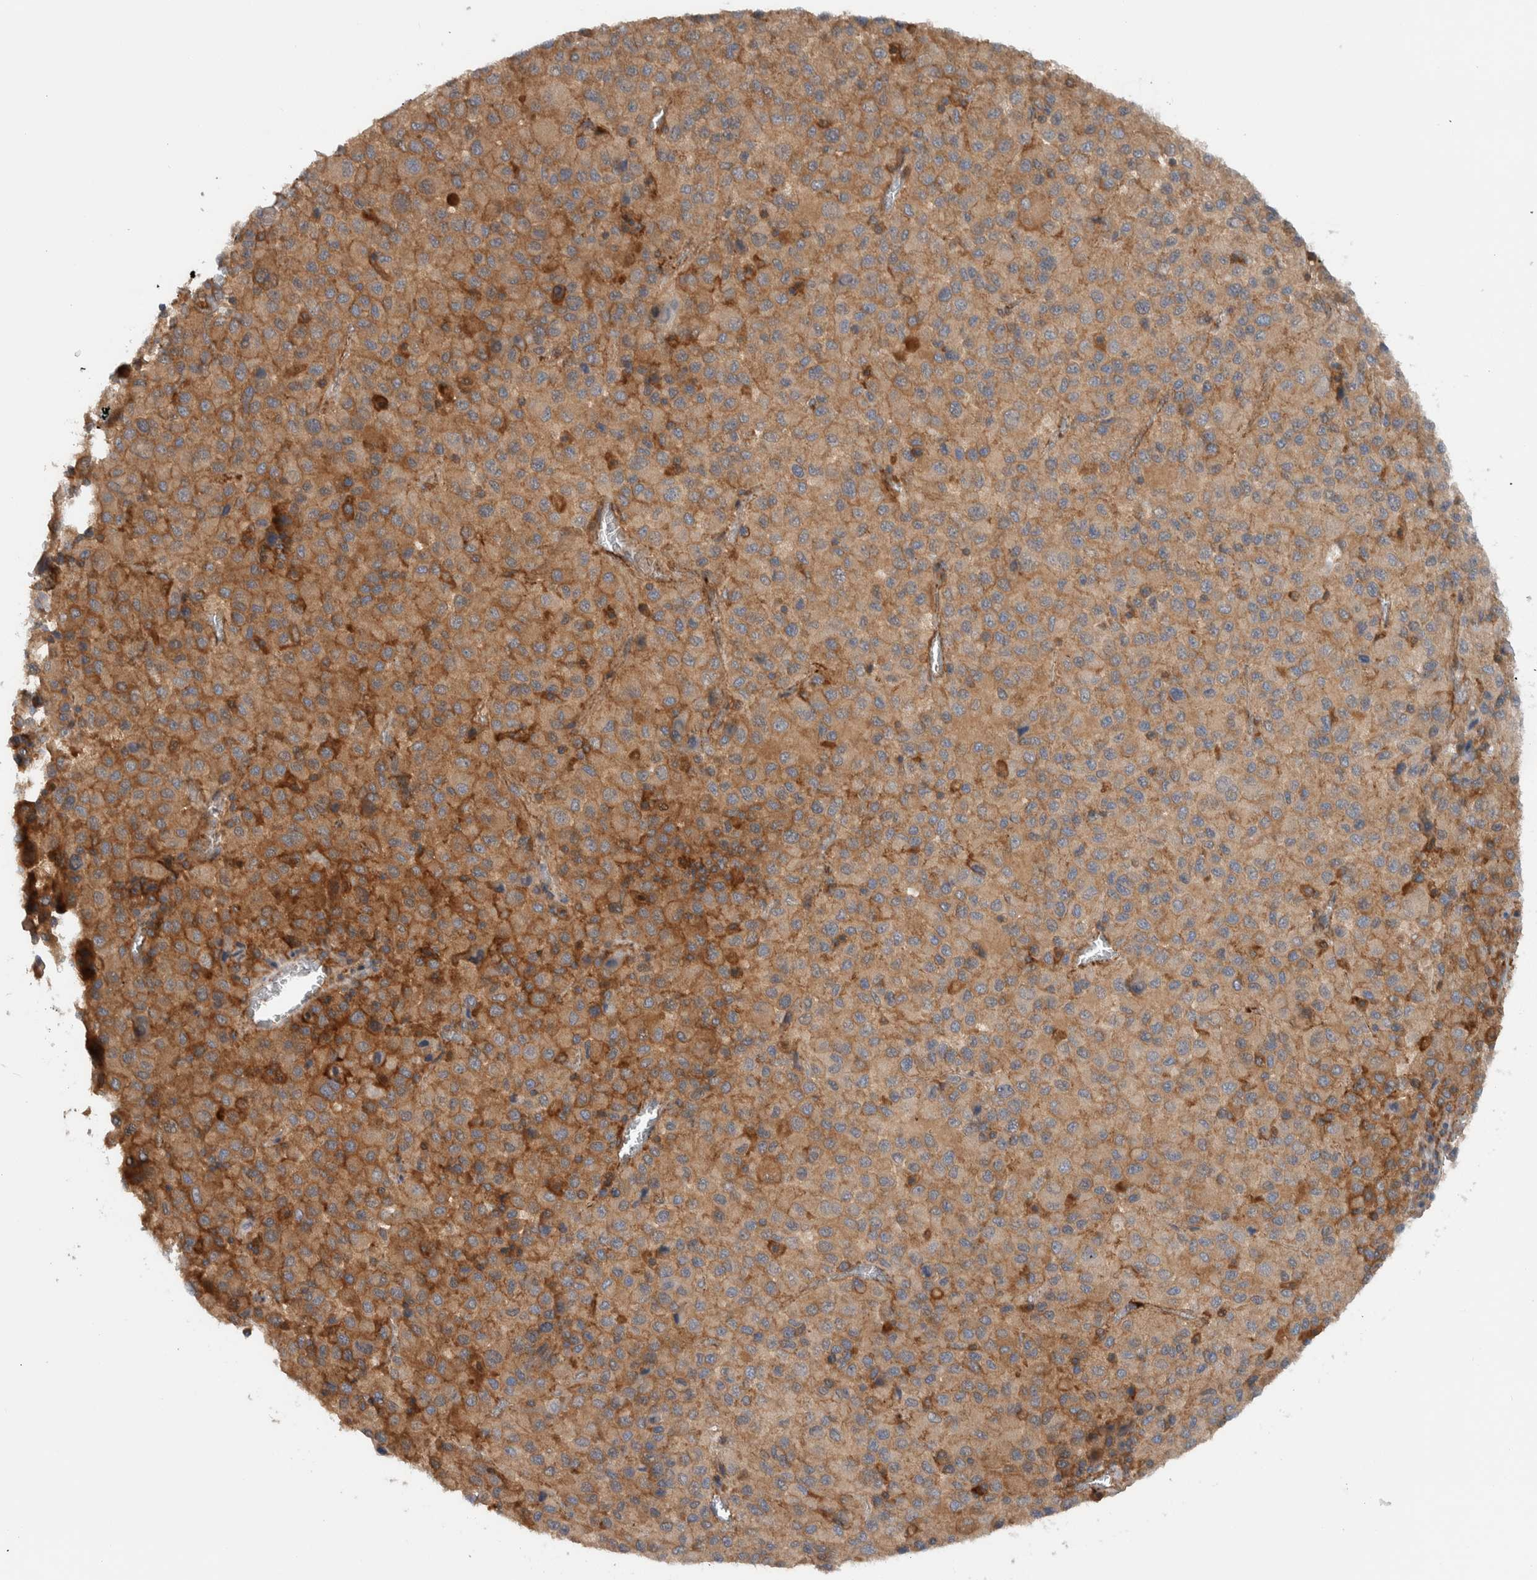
{"staining": {"intensity": "moderate", "quantity": ">75%", "location": "cytoplasmic/membranous"}, "tissue": "melanoma", "cell_type": "Tumor cells", "image_type": "cancer", "snomed": [{"axis": "morphology", "description": "Malignant melanoma, Metastatic site"}, {"axis": "topography", "description": "Lung"}], "caption": "Immunohistochemistry photomicrograph of melanoma stained for a protein (brown), which reveals medium levels of moderate cytoplasmic/membranous positivity in approximately >75% of tumor cells.", "gene": "MPRIP", "patient": {"sex": "male", "age": 64}}